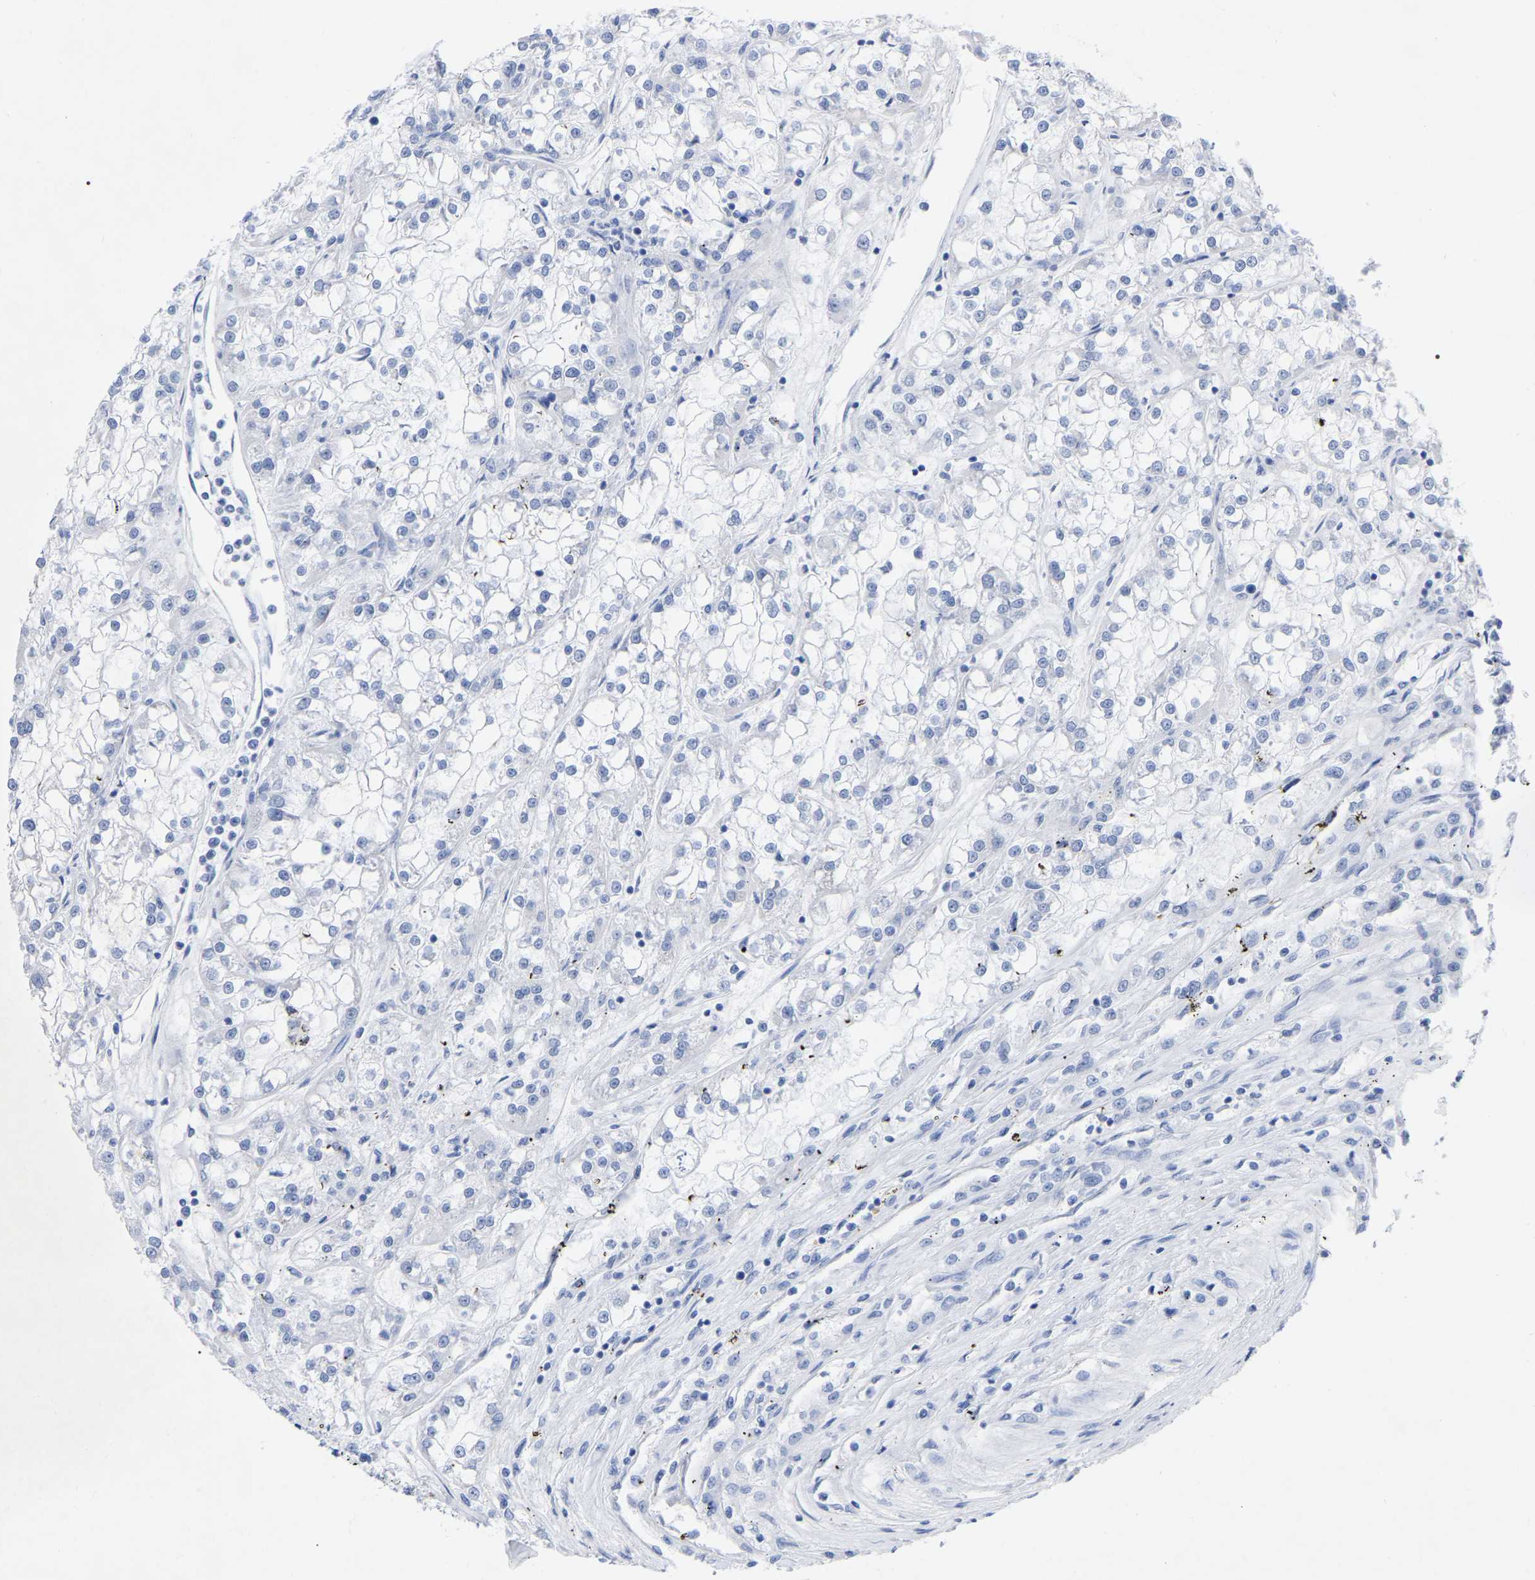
{"staining": {"intensity": "negative", "quantity": "none", "location": "none"}, "tissue": "renal cancer", "cell_type": "Tumor cells", "image_type": "cancer", "snomed": [{"axis": "morphology", "description": "Adenocarcinoma, NOS"}, {"axis": "topography", "description": "Kidney"}], "caption": "DAB (3,3'-diaminobenzidine) immunohistochemical staining of human adenocarcinoma (renal) reveals no significant positivity in tumor cells.", "gene": "ZNF629", "patient": {"sex": "female", "age": 52}}